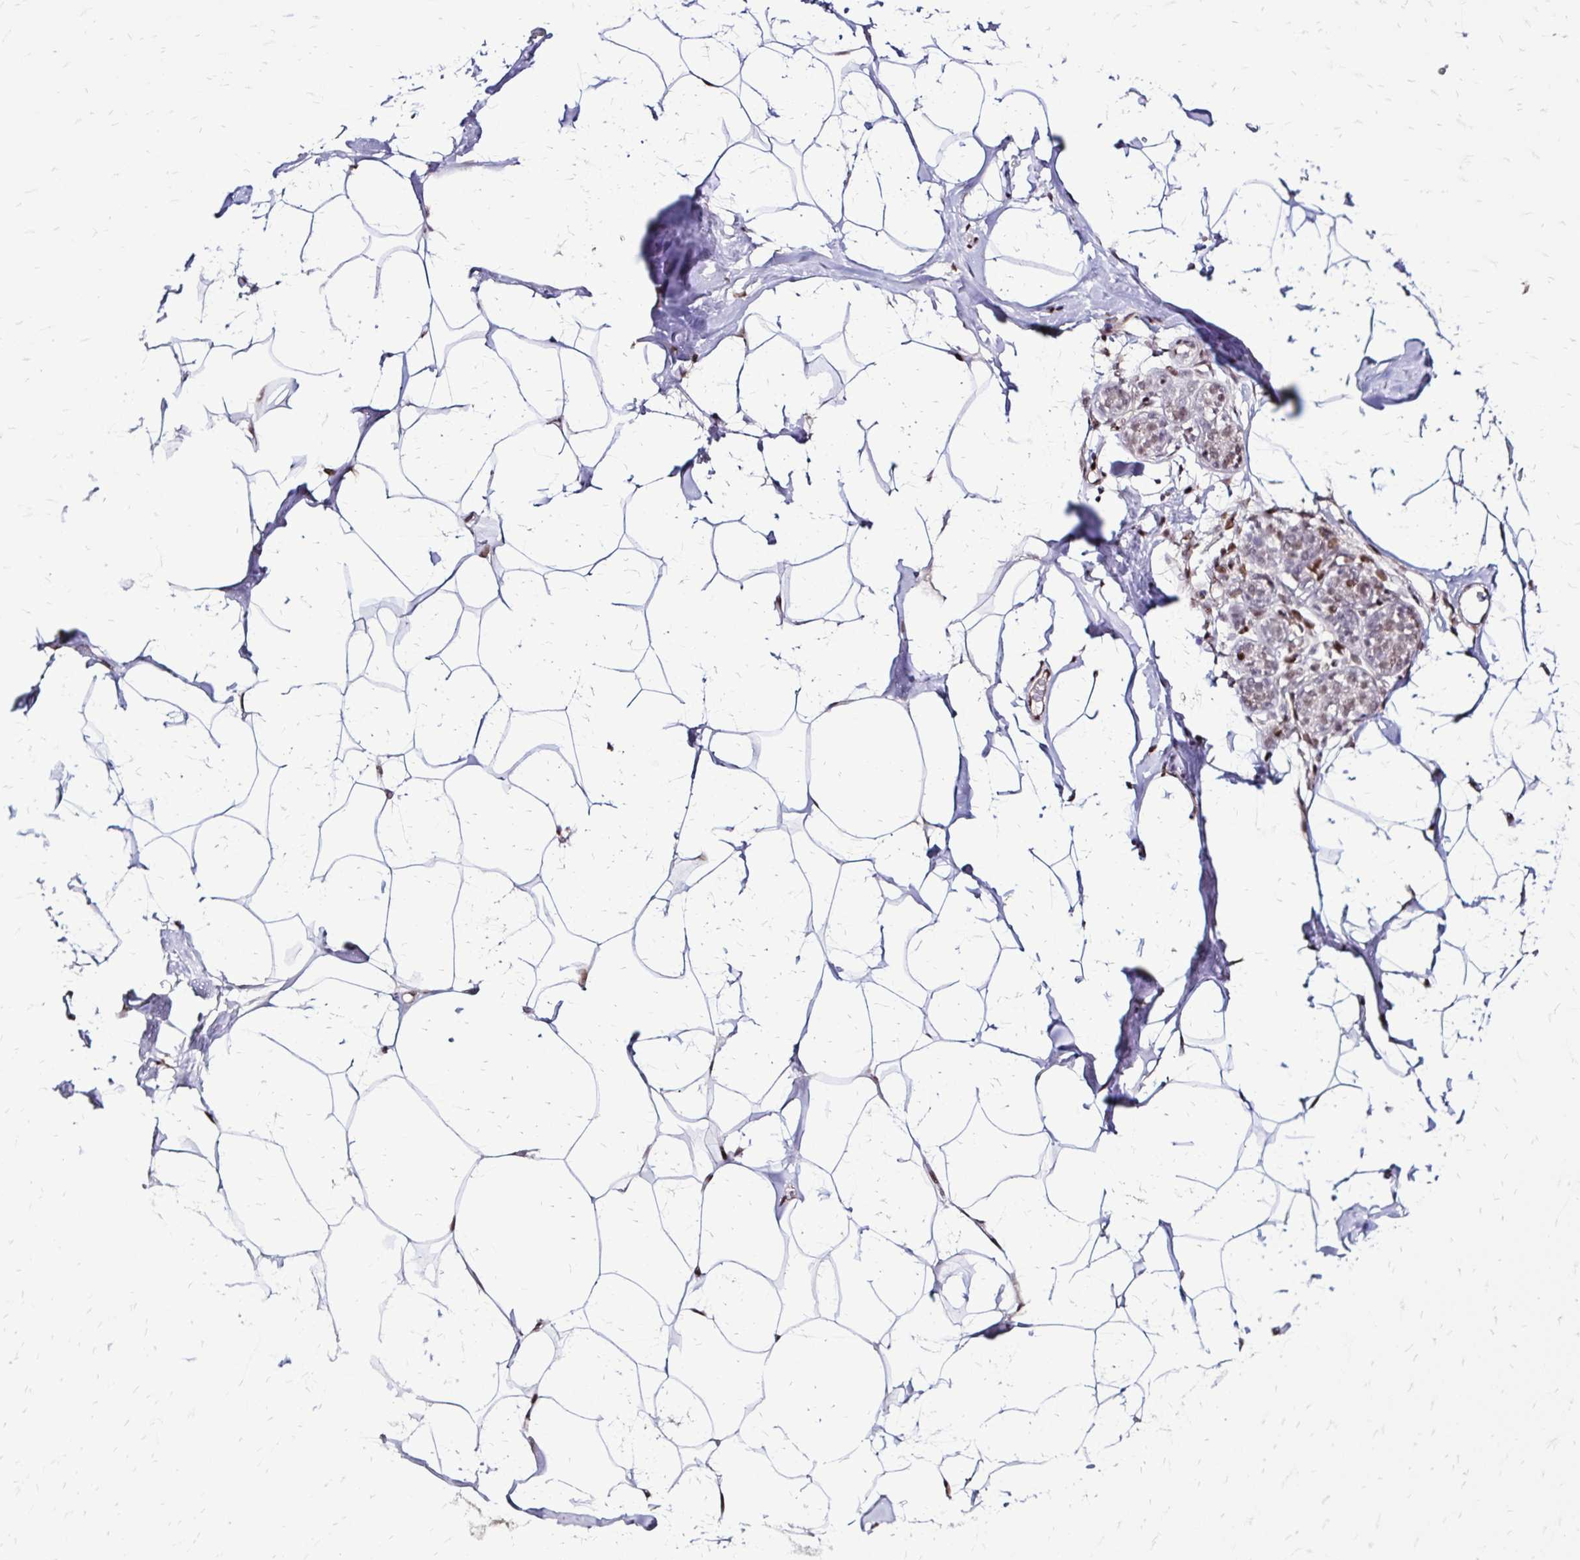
{"staining": {"intensity": "weak", "quantity": "<25%", "location": "nuclear"}, "tissue": "breast", "cell_type": "Adipocytes", "image_type": "normal", "snomed": [{"axis": "morphology", "description": "Normal tissue, NOS"}, {"axis": "topography", "description": "Breast"}], "caption": "Immunohistochemistry (IHC) micrograph of normal breast: breast stained with DAB (3,3'-diaminobenzidine) displays no significant protein expression in adipocytes. The staining was performed using DAB (3,3'-diaminobenzidine) to visualize the protein expression in brown, while the nuclei were stained in blue with hematoxylin (Magnification: 20x).", "gene": "TOB1", "patient": {"sex": "female", "age": 32}}